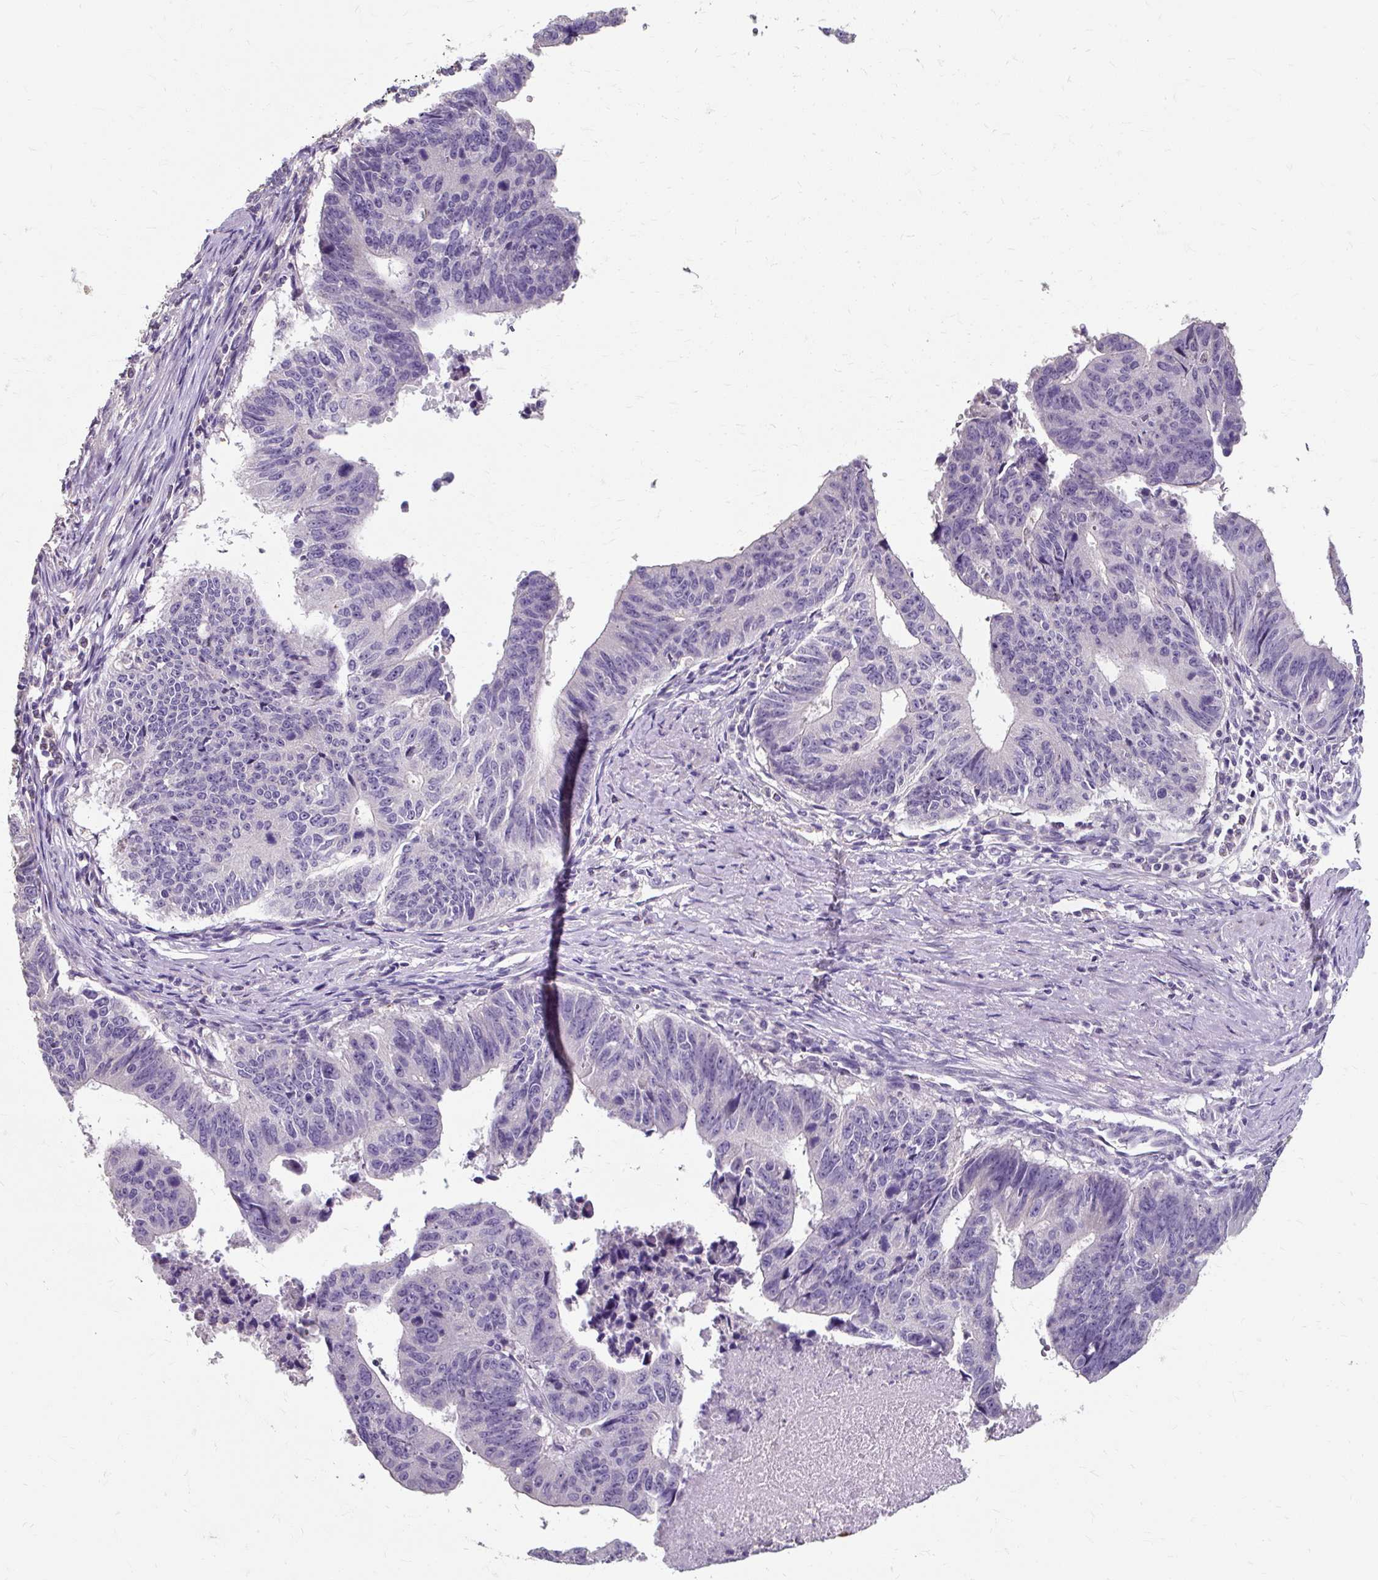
{"staining": {"intensity": "negative", "quantity": "none", "location": "none"}, "tissue": "stomach cancer", "cell_type": "Tumor cells", "image_type": "cancer", "snomed": [{"axis": "morphology", "description": "Adenocarcinoma, NOS"}, {"axis": "topography", "description": "Stomach"}], "caption": "Tumor cells are negative for brown protein staining in stomach cancer.", "gene": "KLHL24", "patient": {"sex": "male", "age": 59}}